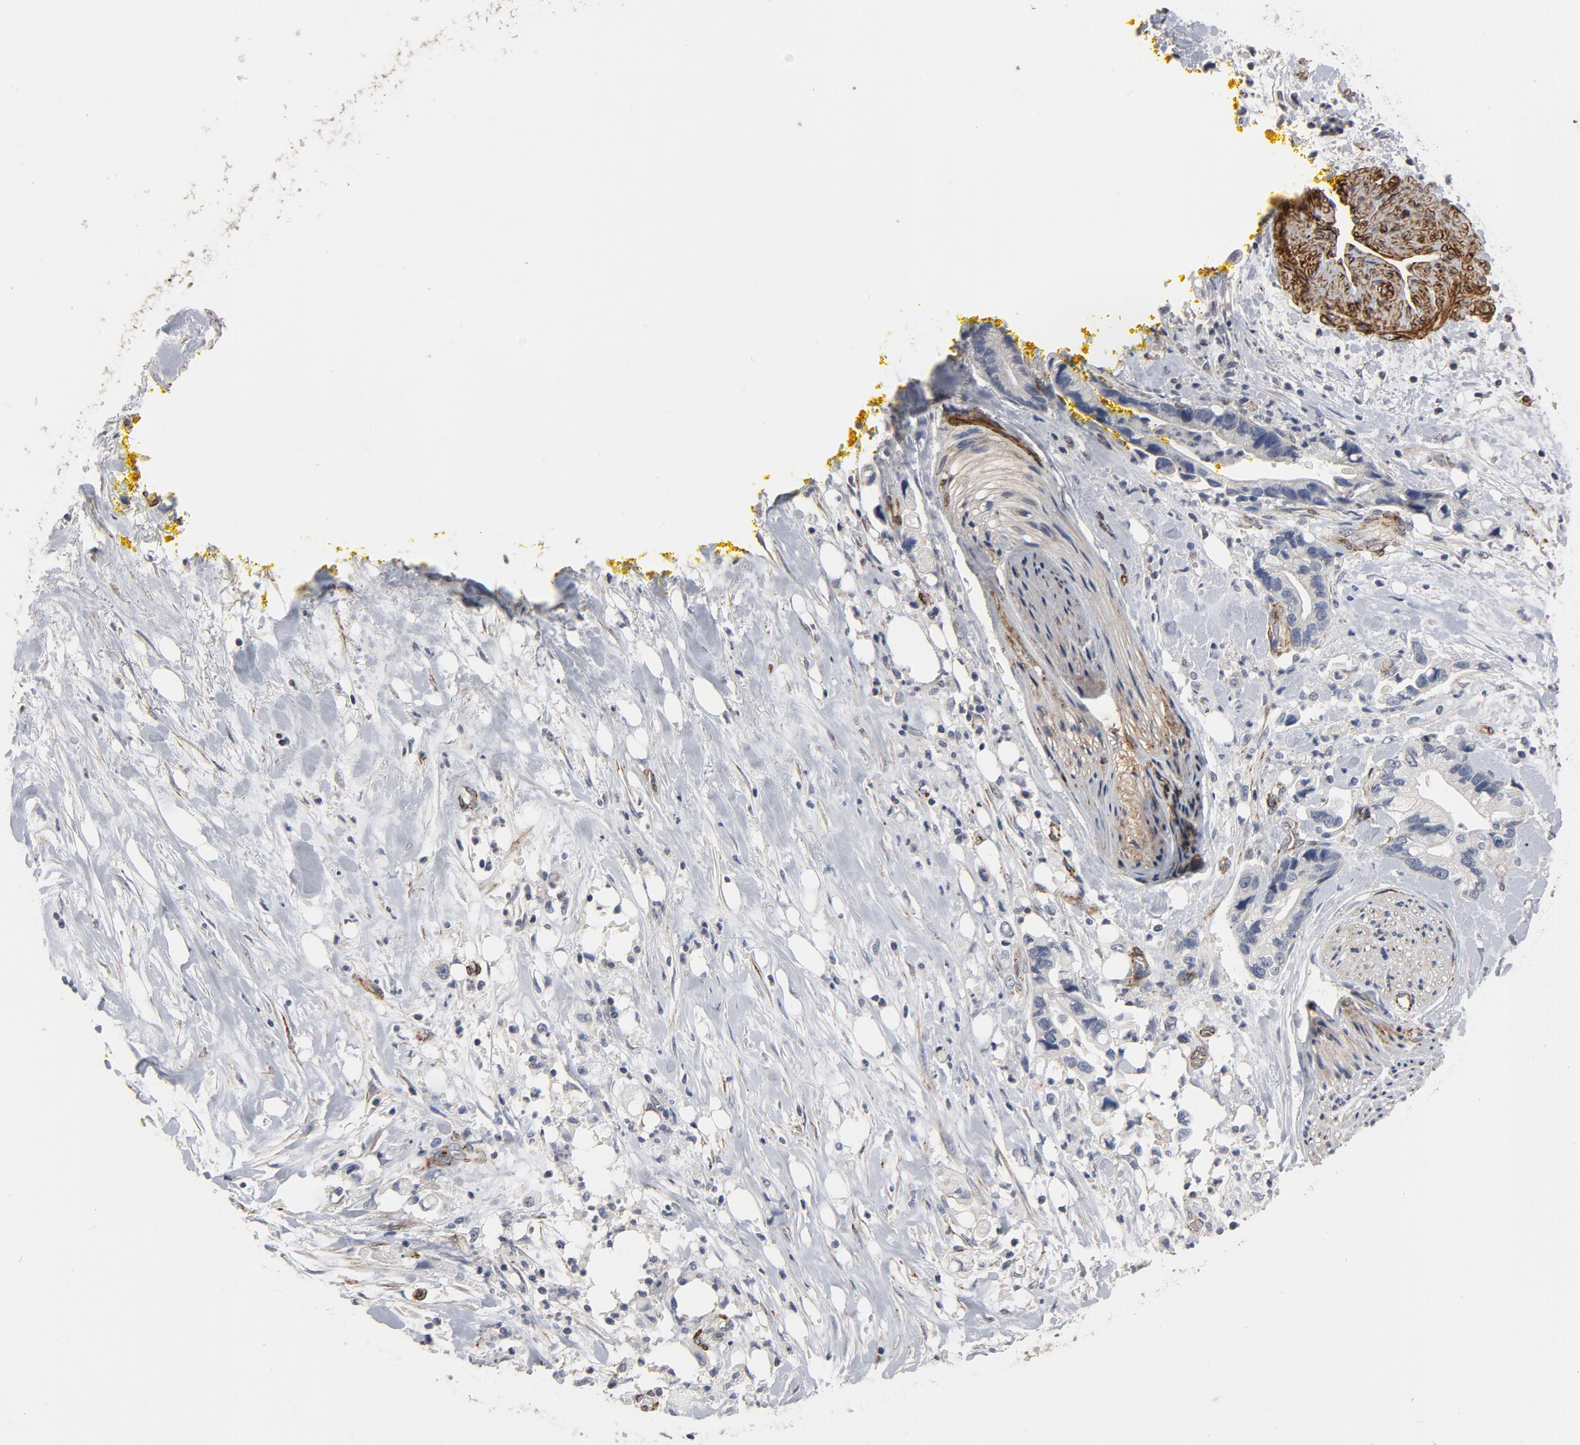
{"staining": {"intensity": "negative", "quantity": "none", "location": "none"}, "tissue": "pancreatic cancer", "cell_type": "Tumor cells", "image_type": "cancer", "snomed": [{"axis": "morphology", "description": "Adenocarcinoma, NOS"}, {"axis": "topography", "description": "Pancreas"}], "caption": "An immunohistochemistry photomicrograph of pancreatic adenocarcinoma is shown. There is no staining in tumor cells of pancreatic adenocarcinoma.", "gene": "GNG2", "patient": {"sex": "male", "age": 70}}